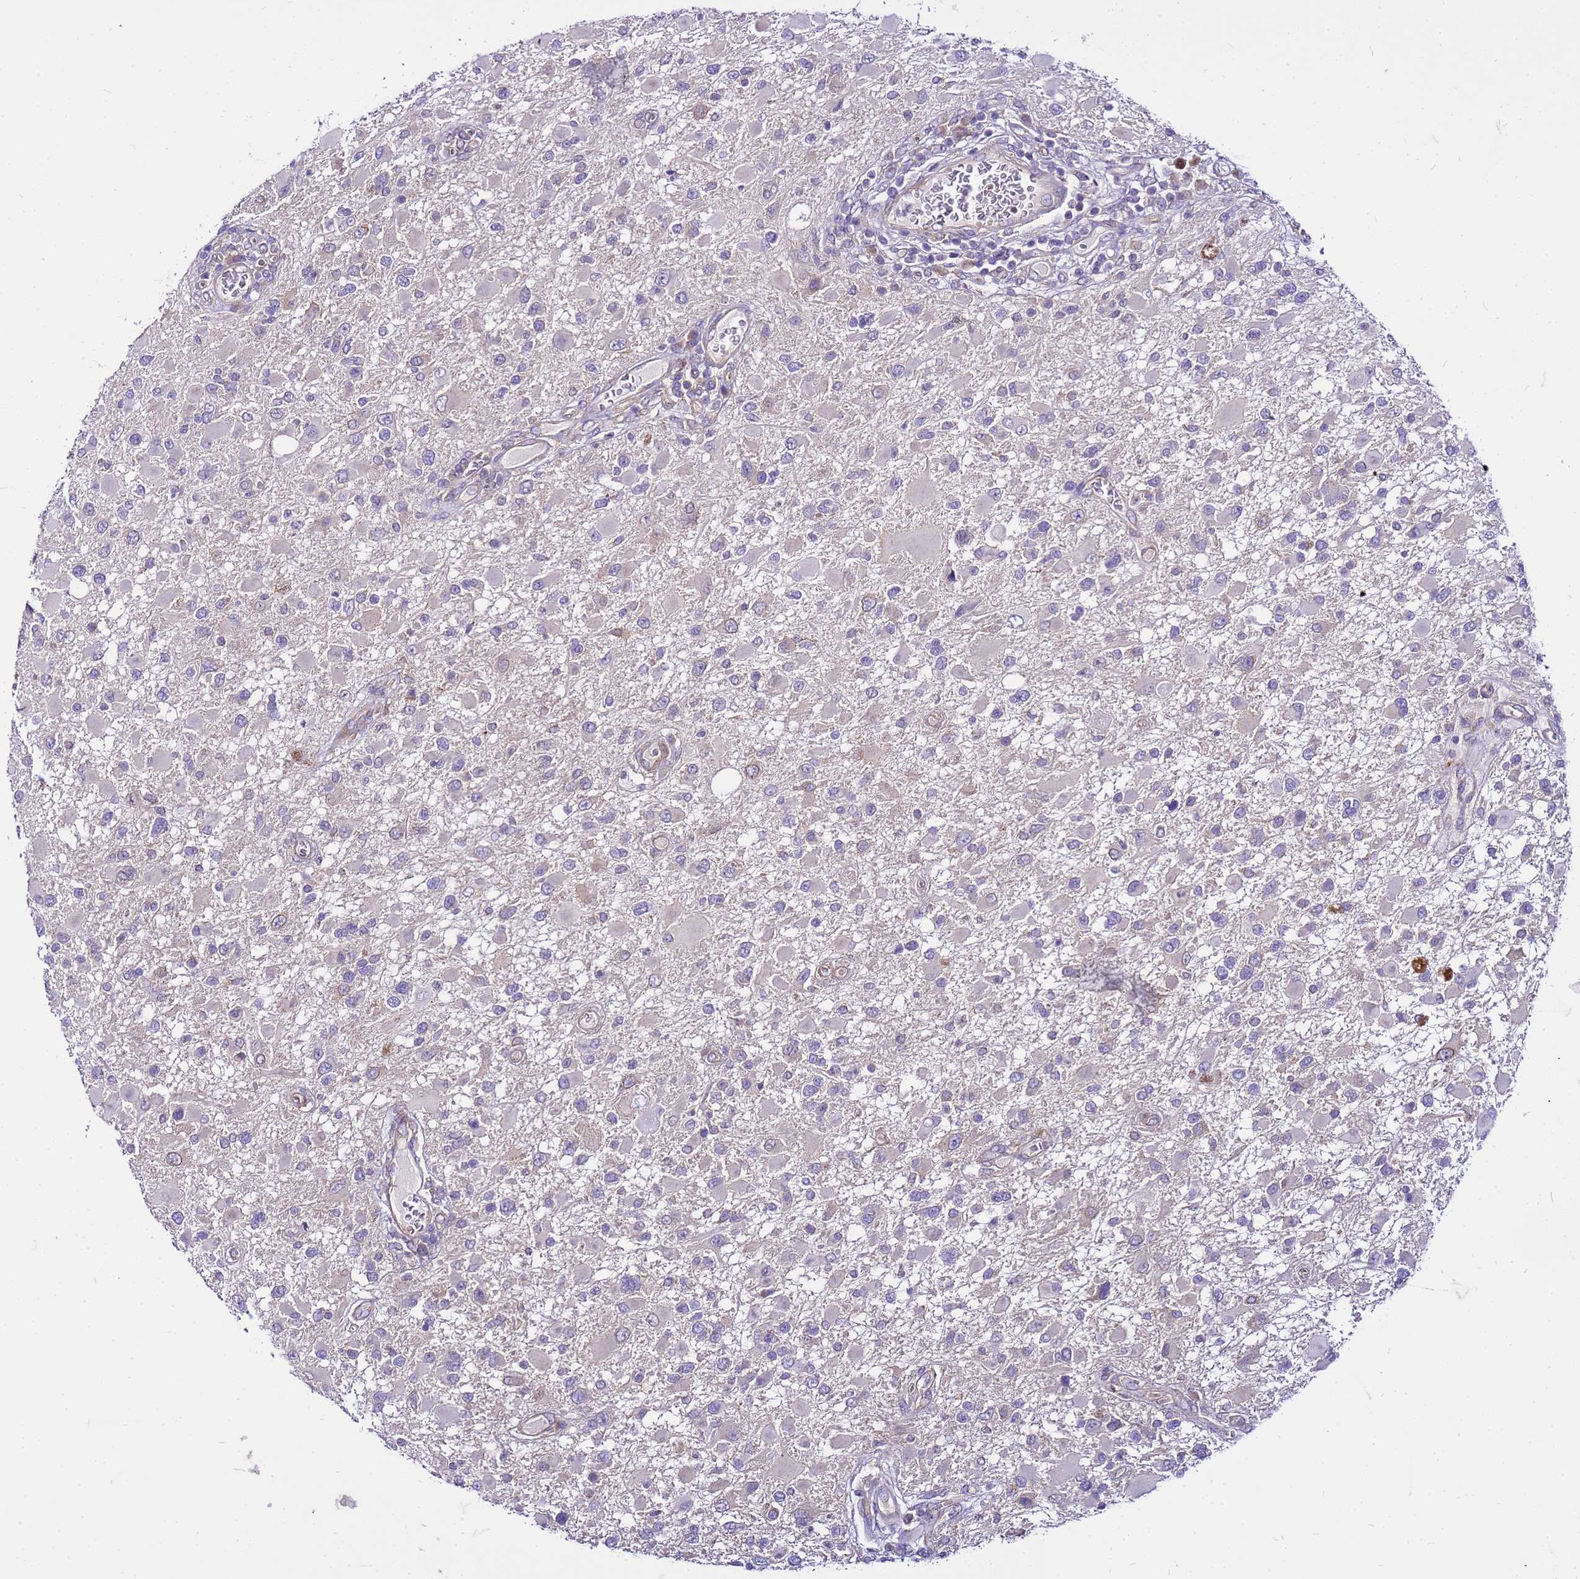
{"staining": {"intensity": "negative", "quantity": "none", "location": "none"}, "tissue": "glioma", "cell_type": "Tumor cells", "image_type": "cancer", "snomed": [{"axis": "morphology", "description": "Glioma, malignant, High grade"}, {"axis": "topography", "description": "Brain"}], "caption": "Tumor cells are negative for brown protein staining in malignant high-grade glioma.", "gene": "PKD1", "patient": {"sex": "male", "age": 53}}